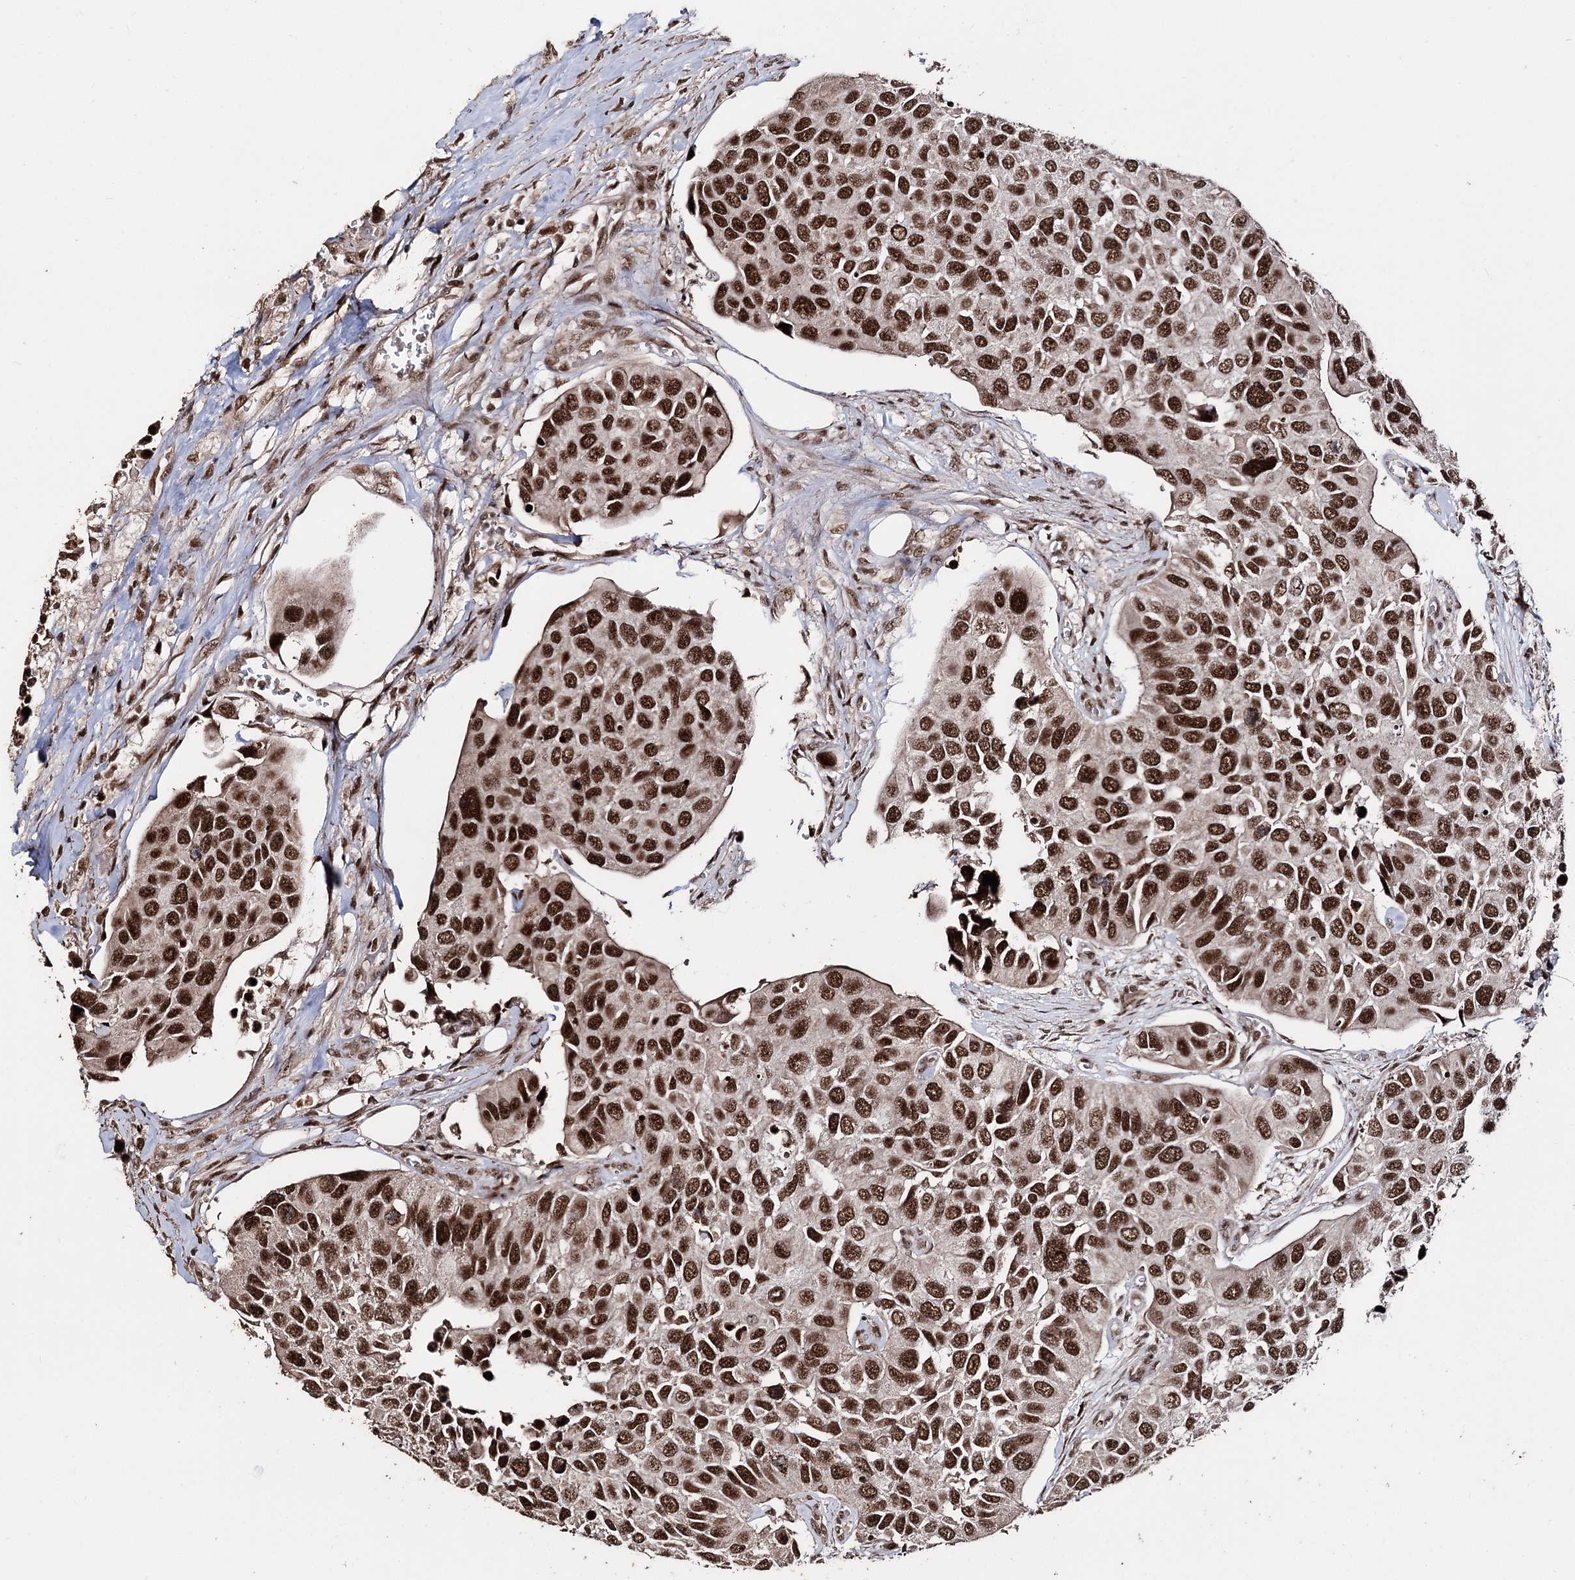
{"staining": {"intensity": "strong", "quantity": ">75%", "location": "nuclear"}, "tissue": "urothelial cancer", "cell_type": "Tumor cells", "image_type": "cancer", "snomed": [{"axis": "morphology", "description": "Urothelial carcinoma, High grade"}, {"axis": "topography", "description": "Urinary bladder"}], "caption": "This is a histology image of IHC staining of high-grade urothelial carcinoma, which shows strong staining in the nuclear of tumor cells.", "gene": "U2SURP", "patient": {"sex": "male", "age": 74}}